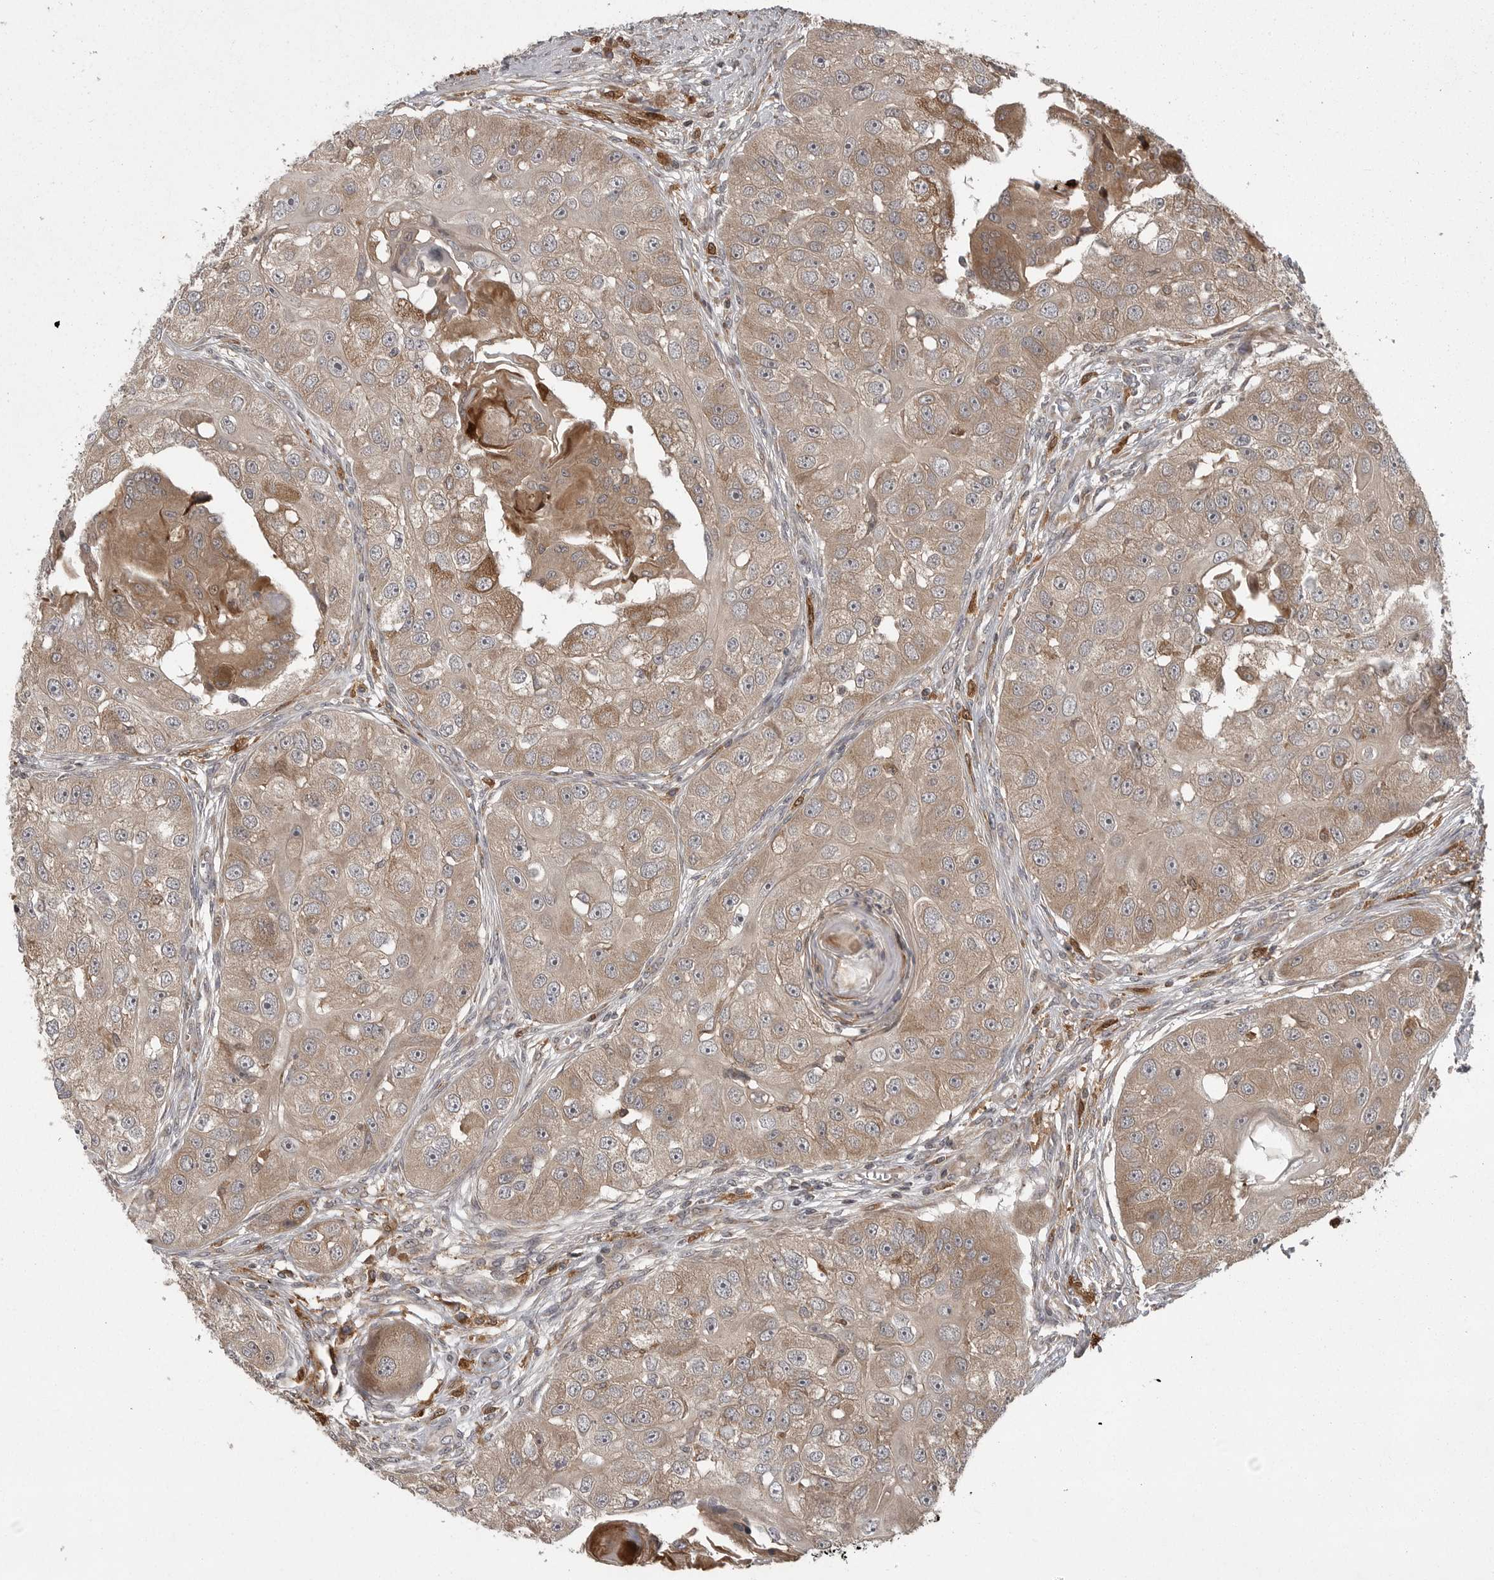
{"staining": {"intensity": "weak", "quantity": "25%-75%", "location": "cytoplasmic/membranous"}, "tissue": "head and neck cancer", "cell_type": "Tumor cells", "image_type": "cancer", "snomed": [{"axis": "morphology", "description": "Normal tissue, NOS"}, {"axis": "morphology", "description": "Squamous cell carcinoma, NOS"}, {"axis": "topography", "description": "Skeletal muscle"}, {"axis": "topography", "description": "Head-Neck"}], "caption": "Human head and neck squamous cell carcinoma stained with a brown dye demonstrates weak cytoplasmic/membranous positive expression in about 25%-75% of tumor cells.", "gene": "GPR31", "patient": {"sex": "male", "age": 51}}